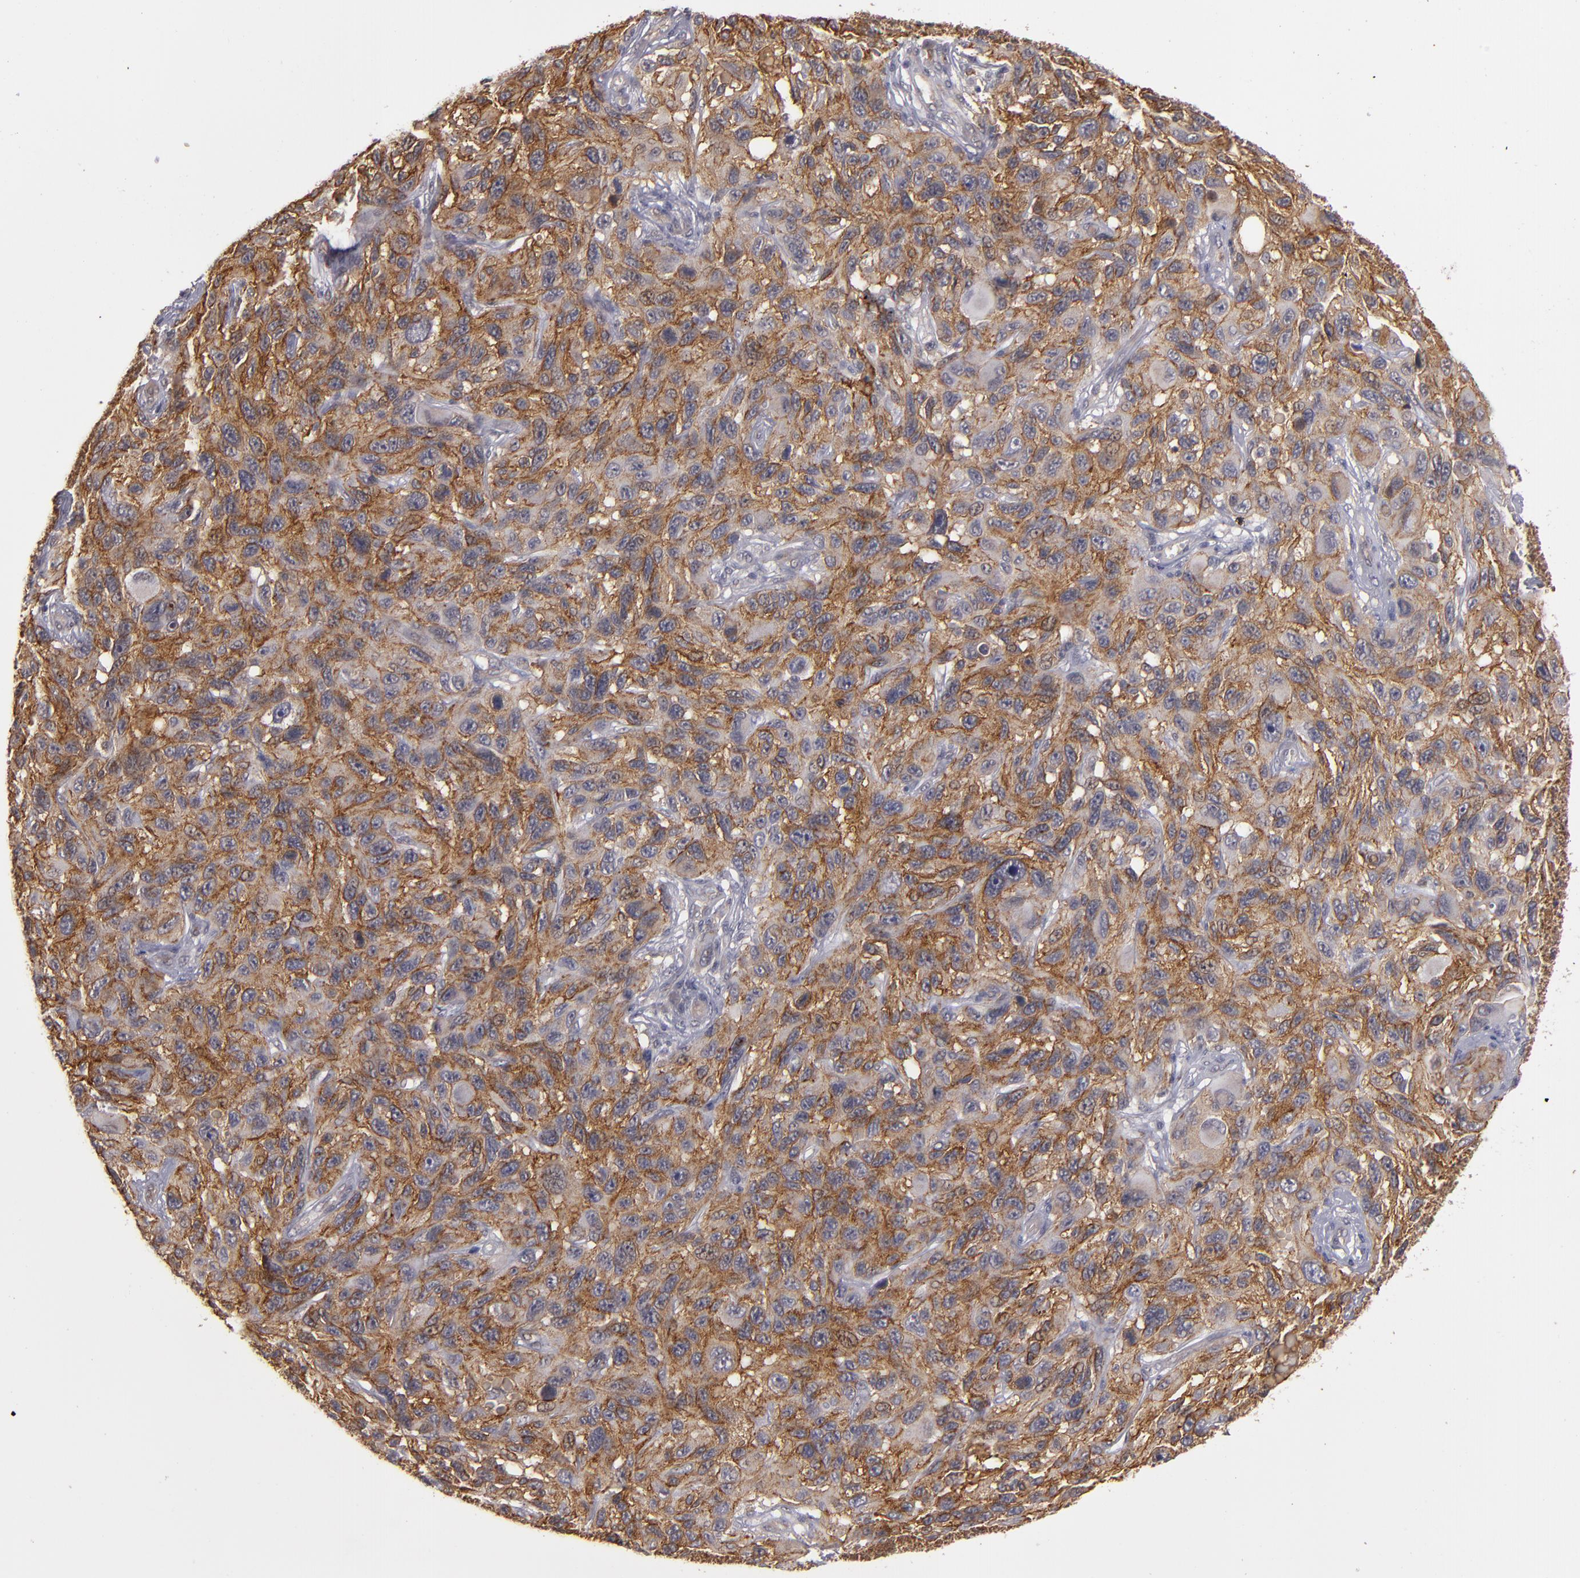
{"staining": {"intensity": "moderate", "quantity": ">75%", "location": "cytoplasmic/membranous"}, "tissue": "melanoma", "cell_type": "Tumor cells", "image_type": "cancer", "snomed": [{"axis": "morphology", "description": "Malignant melanoma, NOS"}, {"axis": "topography", "description": "Skin"}], "caption": "The histopathology image reveals immunohistochemical staining of malignant melanoma. There is moderate cytoplasmic/membranous positivity is identified in approximately >75% of tumor cells.", "gene": "STX3", "patient": {"sex": "male", "age": 53}}